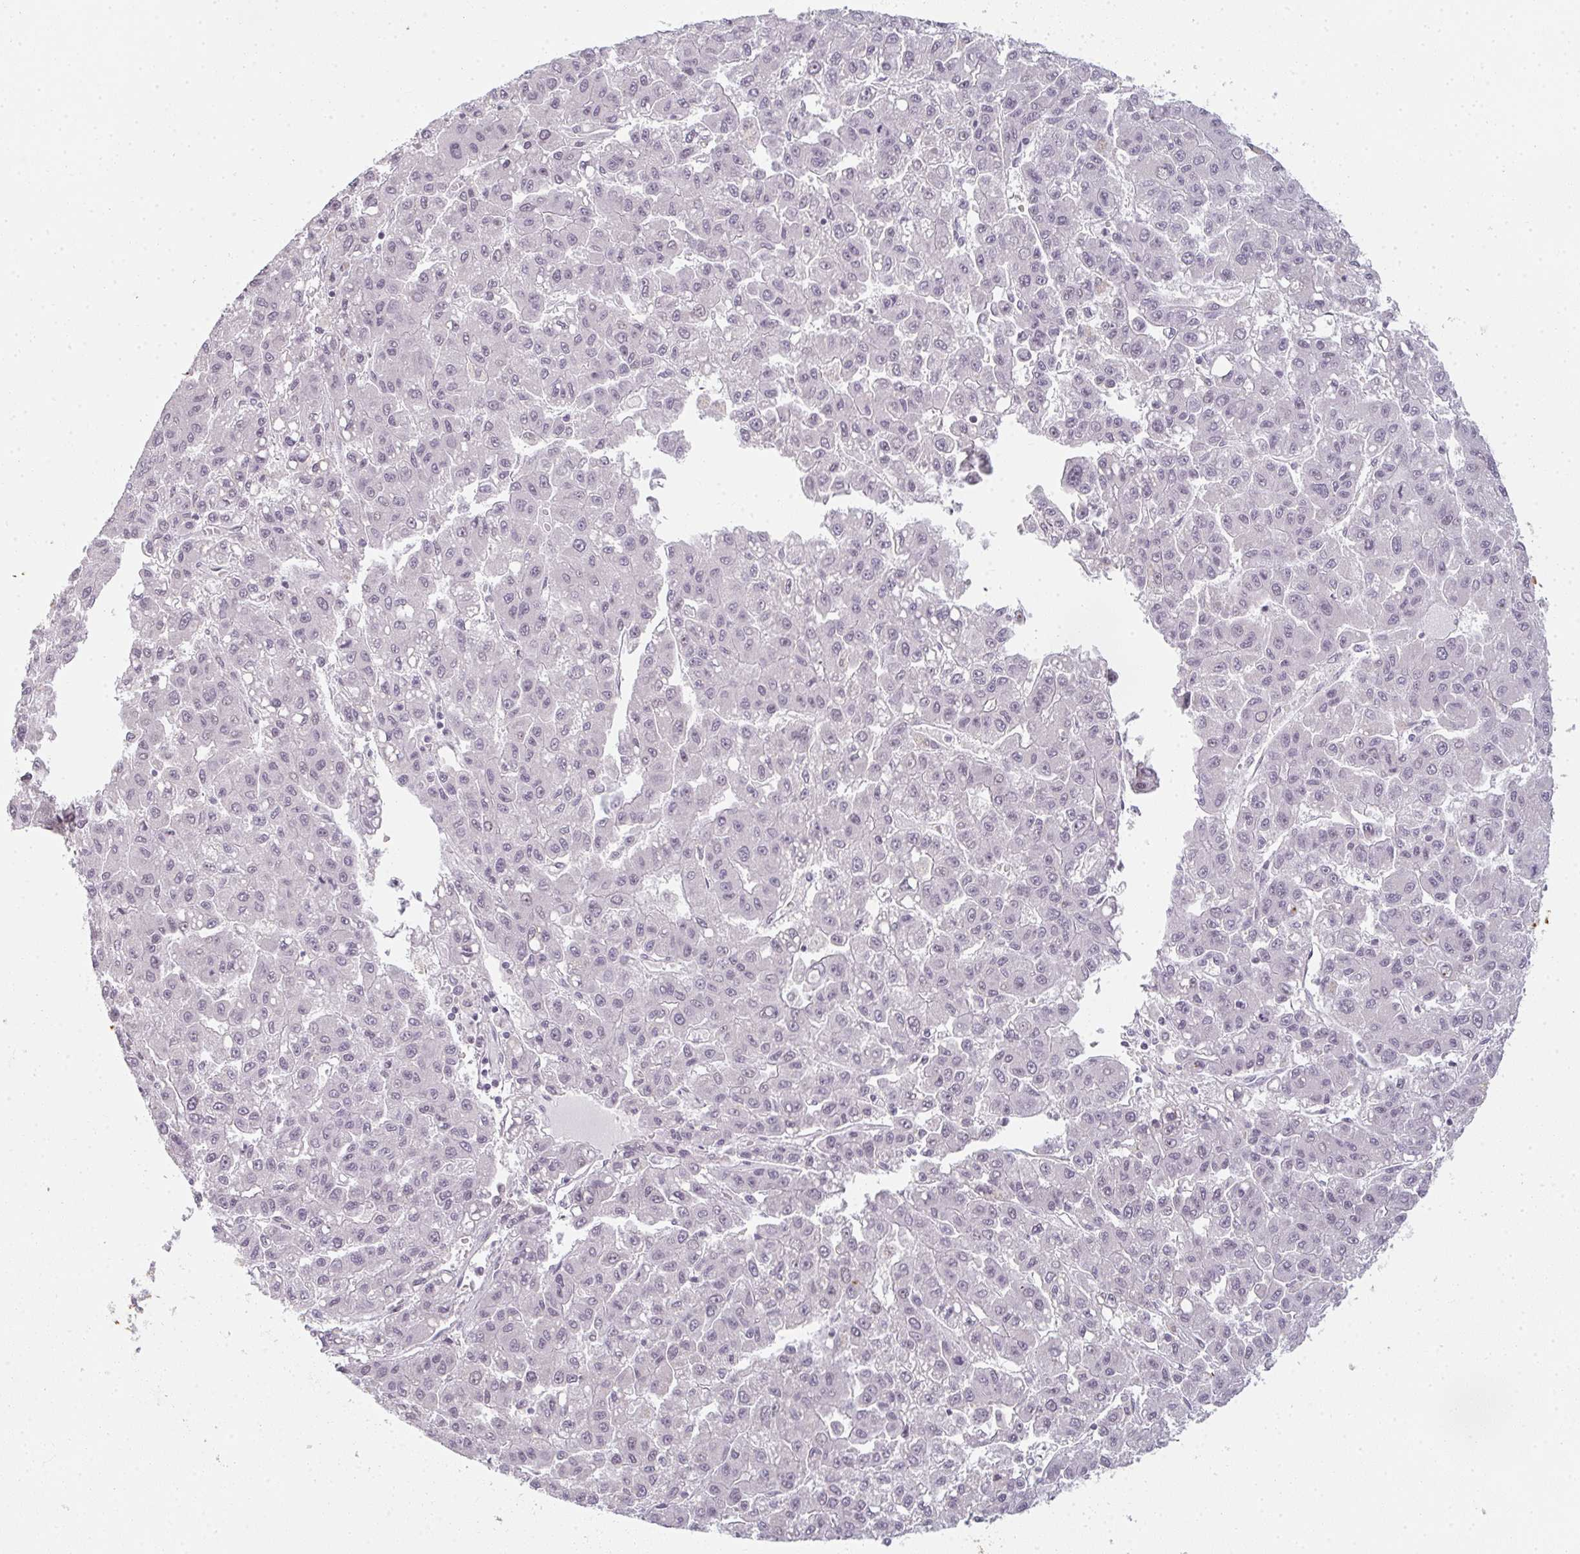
{"staining": {"intensity": "negative", "quantity": "none", "location": "none"}, "tissue": "liver cancer", "cell_type": "Tumor cells", "image_type": "cancer", "snomed": [{"axis": "morphology", "description": "Carcinoma, Hepatocellular, NOS"}, {"axis": "topography", "description": "Liver"}], "caption": "A histopathology image of hepatocellular carcinoma (liver) stained for a protein shows no brown staining in tumor cells.", "gene": "RBBP6", "patient": {"sex": "male", "age": 70}}